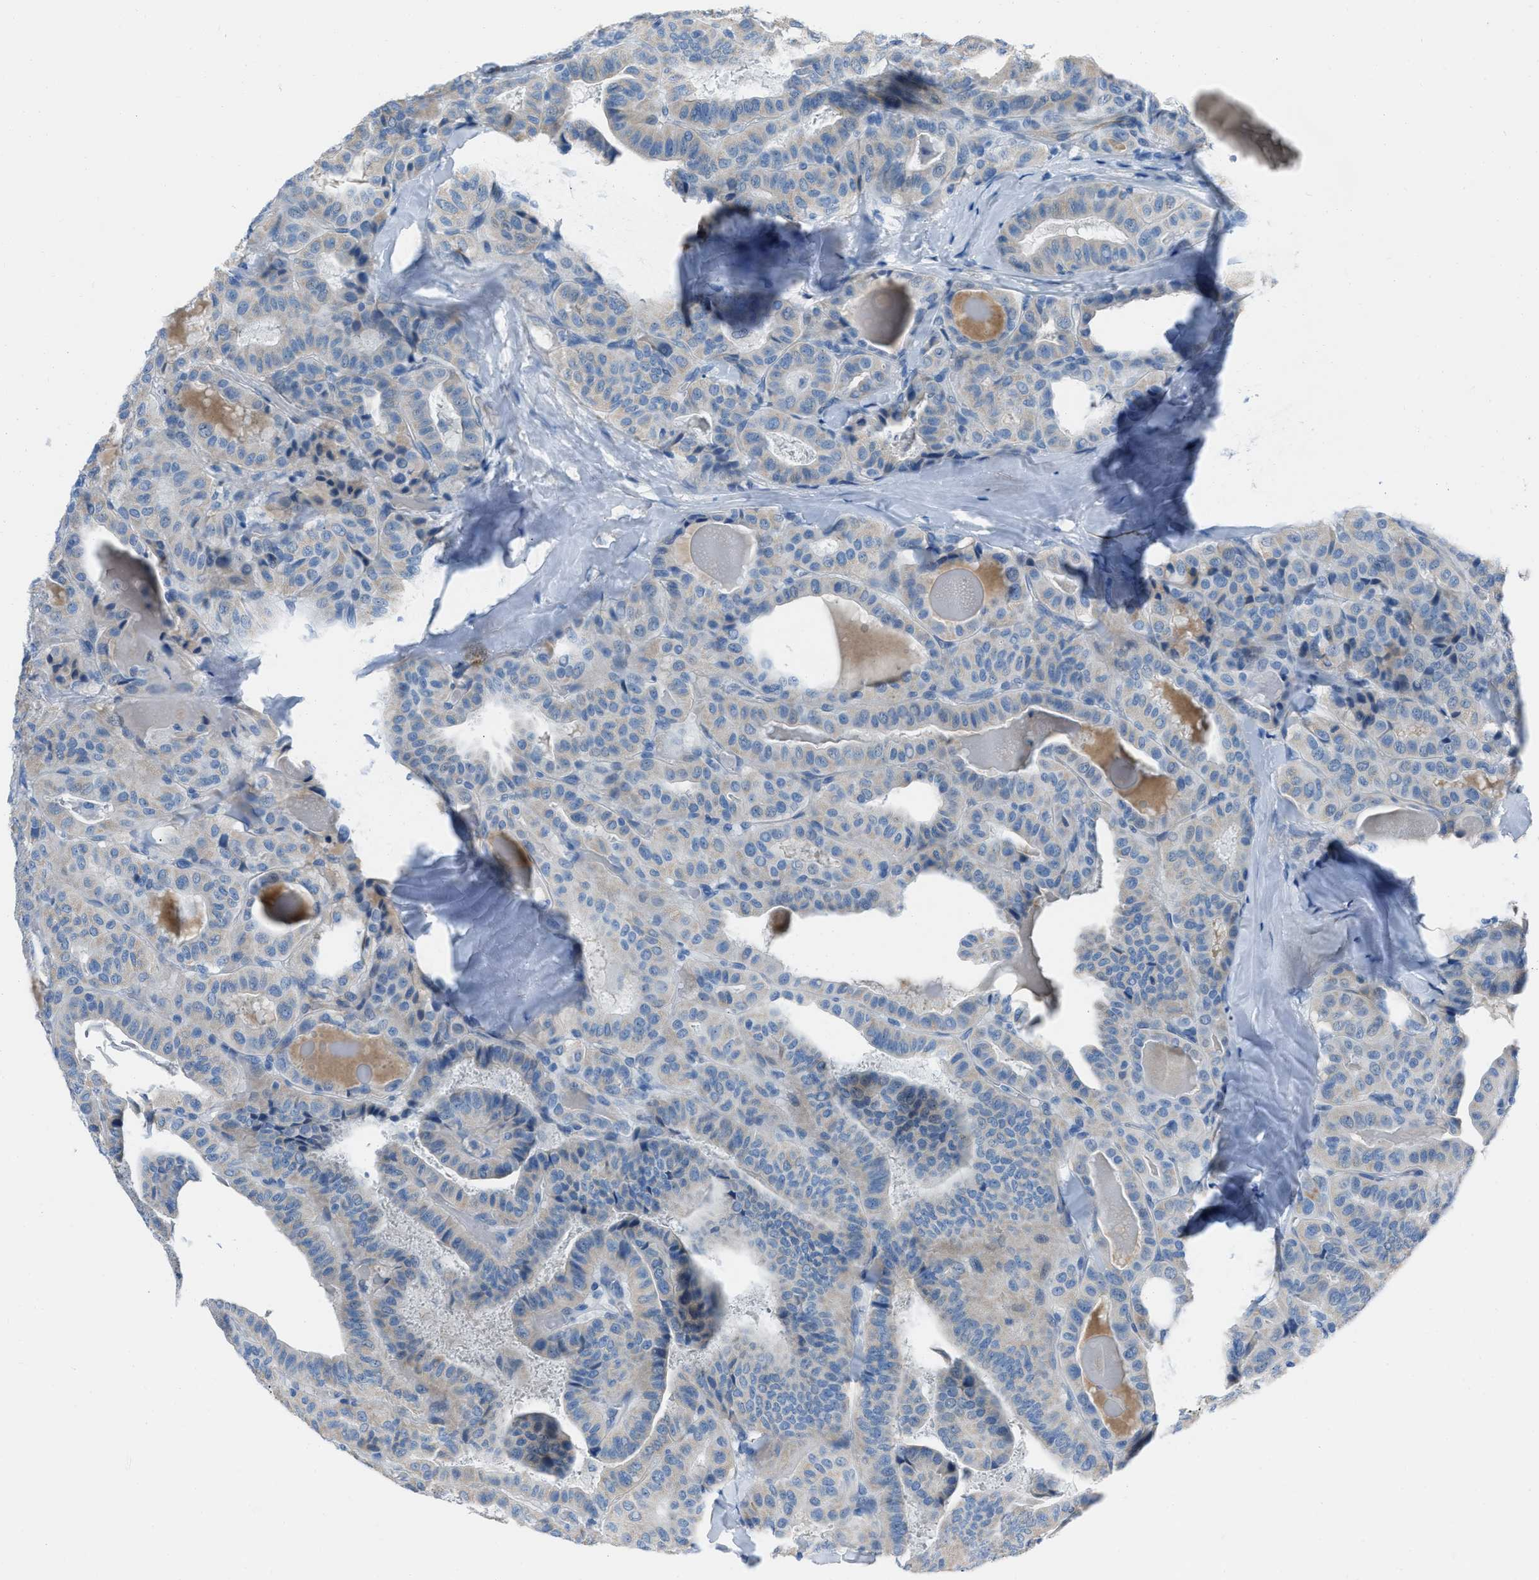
{"staining": {"intensity": "weak", "quantity": "<25%", "location": "cytoplasmic/membranous"}, "tissue": "thyroid cancer", "cell_type": "Tumor cells", "image_type": "cancer", "snomed": [{"axis": "morphology", "description": "Papillary adenocarcinoma, NOS"}, {"axis": "topography", "description": "Thyroid gland"}], "caption": "This is an IHC micrograph of thyroid papillary adenocarcinoma. There is no positivity in tumor cells.", "gene": "SPATC1L", "patient": {"sex": "male", "age": 77}}